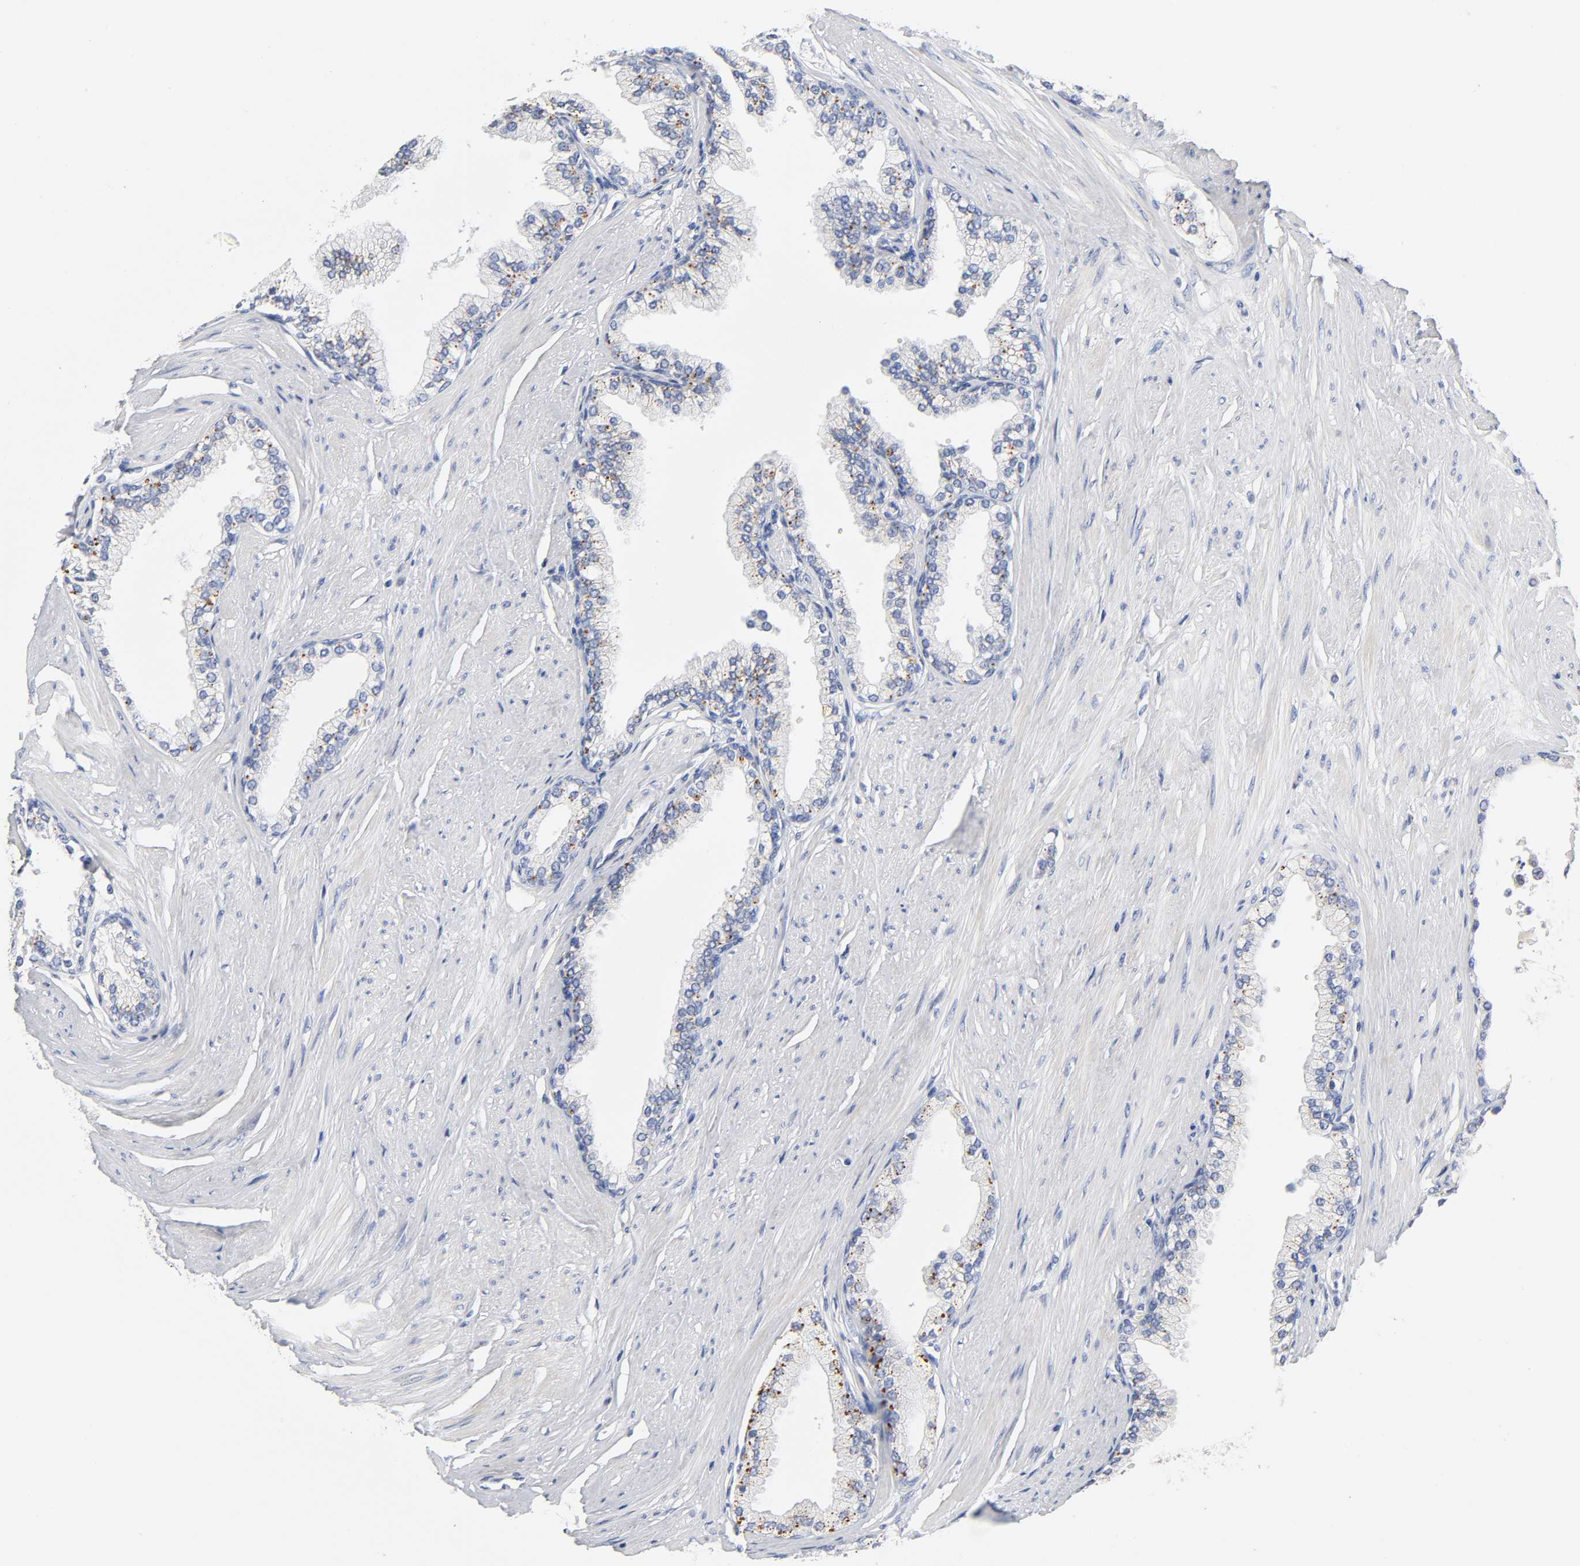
{"staining": {"intensity": "moderate", "quantity": "25%-75%", "location": "cytoplasmic/membranous"}, "tissue": "prostate", "cell_type": "Glandular cells", "image_type": "normal", "snomed": [{"axis": "morphology", "description": "Normal tissue, NOS"}, {"axis": "topography", "description": "Prostate"}], "caption": "This micrograph exhibits immunohistochemistry staining of benign human prostate, with medium moderate cytoplasmic/membranous positivity in about 25%-75% of glandular cells.", "gene": "PLP1", "patient": {"sex": "male", "age": 64}}